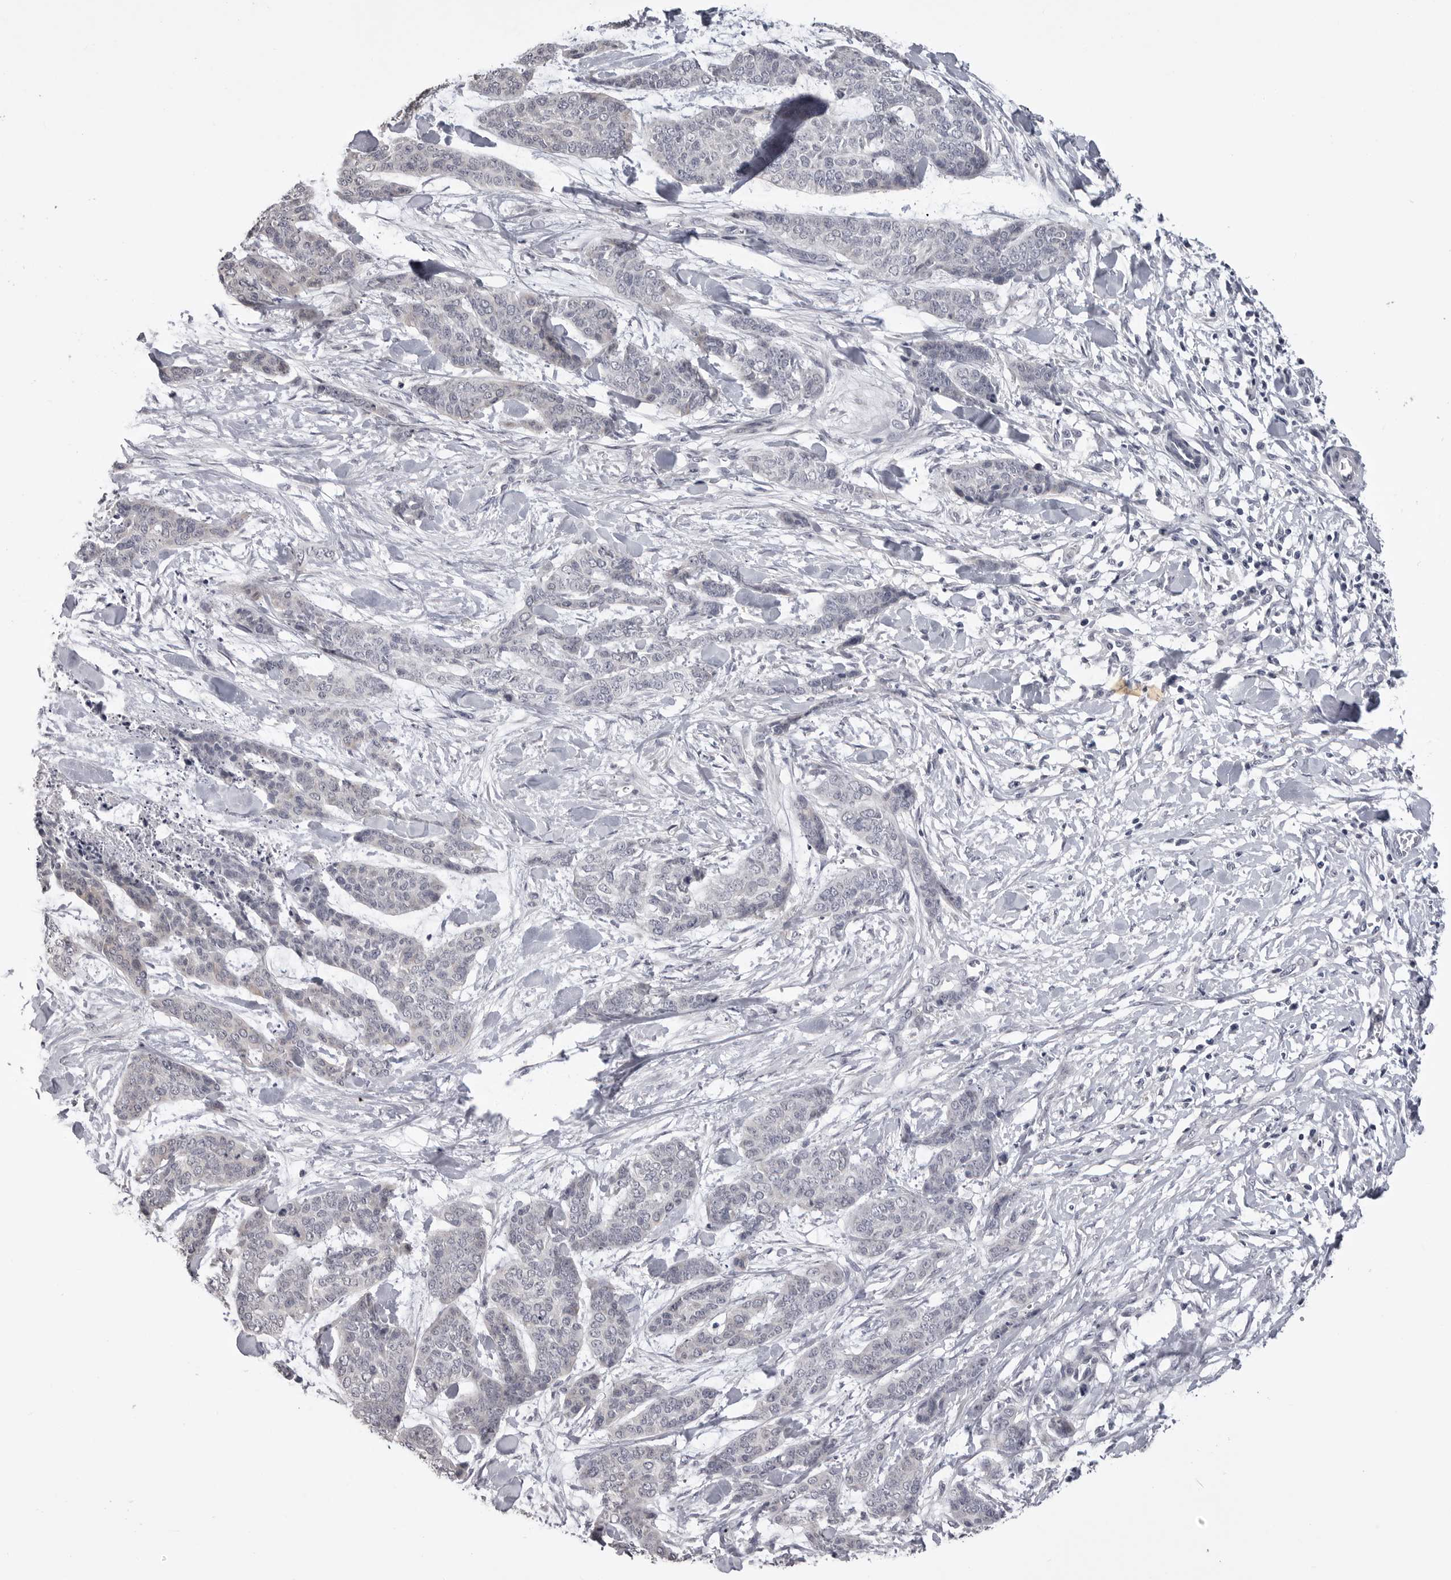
{"staining": {"intensity": "negative", "quantity": "none", "location": "none"}, "tissue": "skin cancer", "cell_type": "Tumor cells", "image_type": "cancer", "snomed": [{"axis": "morphology", "description": "Basal cell carcinoma"}, {"axis": "topography", "description": "Skin"}], "caption": "Tumor cells show no significant protein expression in skin cancer (basal cell carcinoma).", "gene": "GPN2", "patient": {"sex": "female", "age": 64}}